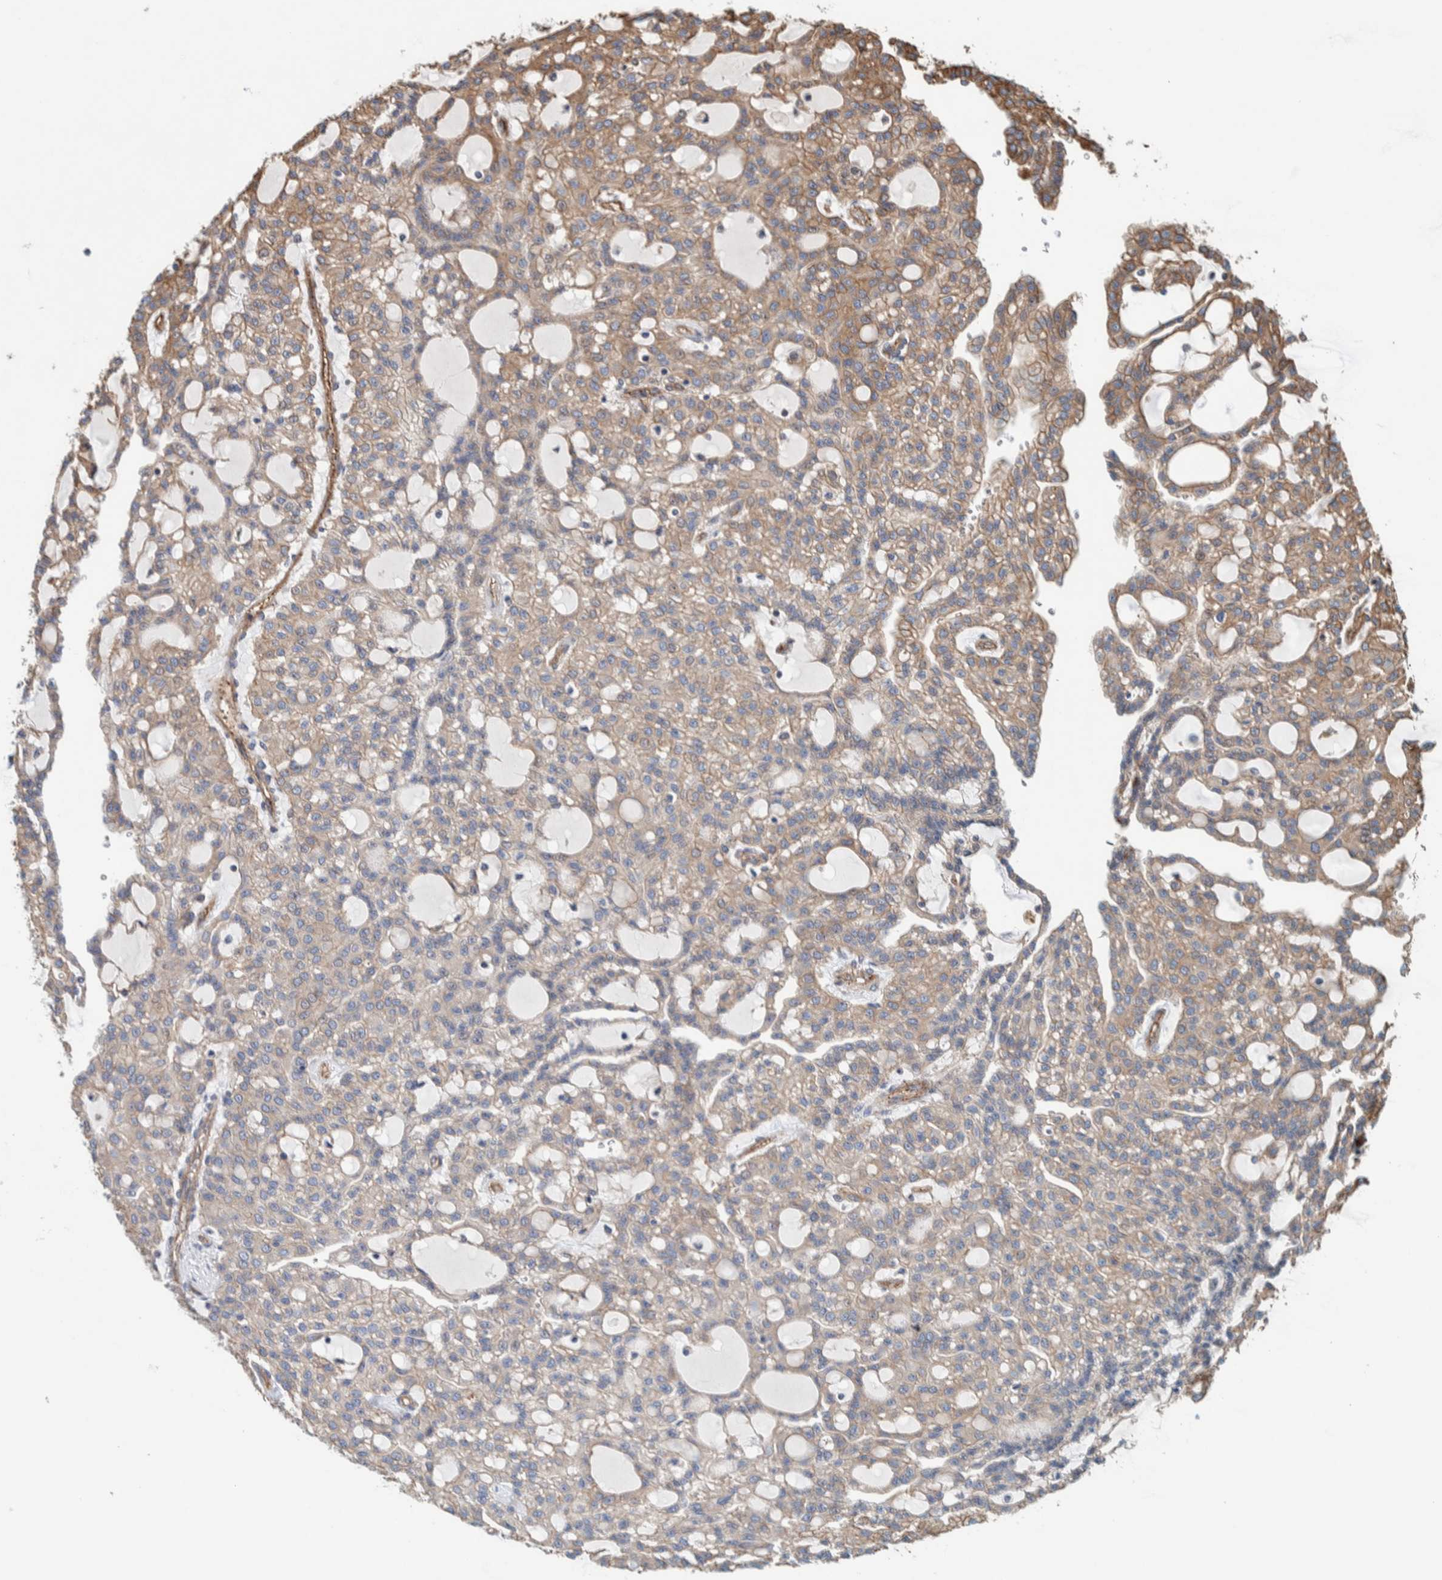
{"staining": {"intensity": "weak", "quantity": "<25%", "location": "cytoplasmic/membranous"}, "tissue": "renal cancer", "cell_type": "Tumor cells", "image_type": "cancer", "snomed": [{"axis": "morphology", "description": "Adenocarcinoma, NOS"}, {"axis": "topography", "description": "Kidney"}], "caption": "High power microscopy photomicrograph of an IHC histopathology image of renal cancer (adenocarcinoma), revealing no significant positivity in tumor cells. Brightfield microscopy of IHC stained with DAB (brown) and hematoxylin (blue), captured at high magnification.", "gene": "PKD1L1", "patient": {"sex": "male", "age": 63}}